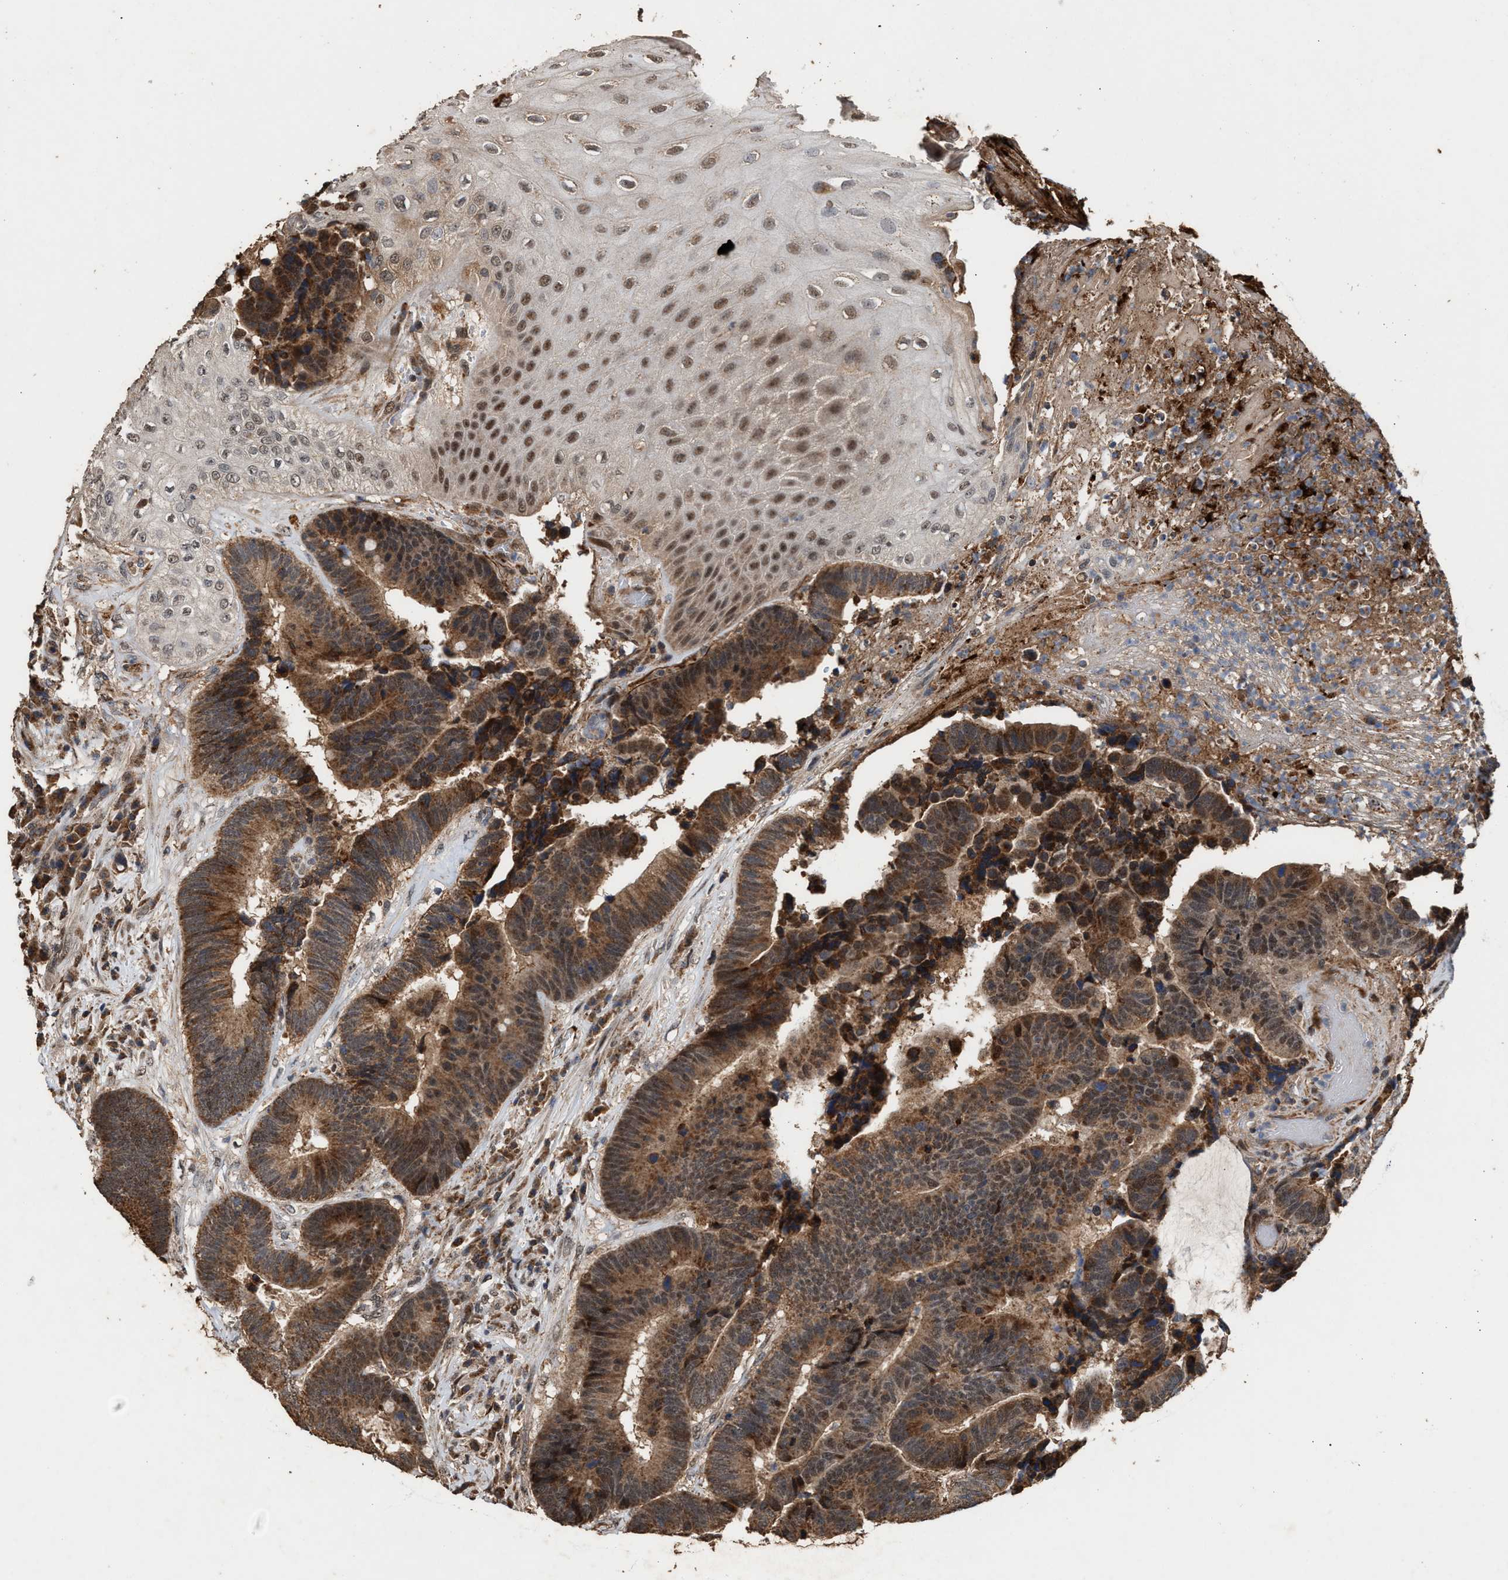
{"staining": {"intensity": "moderate", "quantity": ">75%", "location": "cytoplasmic/membranous"}, "tissue": "colorectal cancer", "cell_type": "Tumor cells", "image_type": "cancer", "snomed": [{"axis": "morphology", "description": "Adenocarcinoma, NOS"}, {"axis": "topography", "description": "Rectum"}, {"axis": "topography", "description": "Anal"}], "caption": "Immunohistochemistry staining of colorectal cancer (adenocarcinoma), which exhibits medium levels of moderate cytoplasmic/membranous expression in about >75% of tumor cells indicating moderate cytoplasmic/membranous protein staining. The staining was performed using DAB (brown) for protein detection and nuclei were counterstained in hematoxylin (blue).", "gene": "ZNHIT6", "patient": {"sex": "female", "age": 89}}